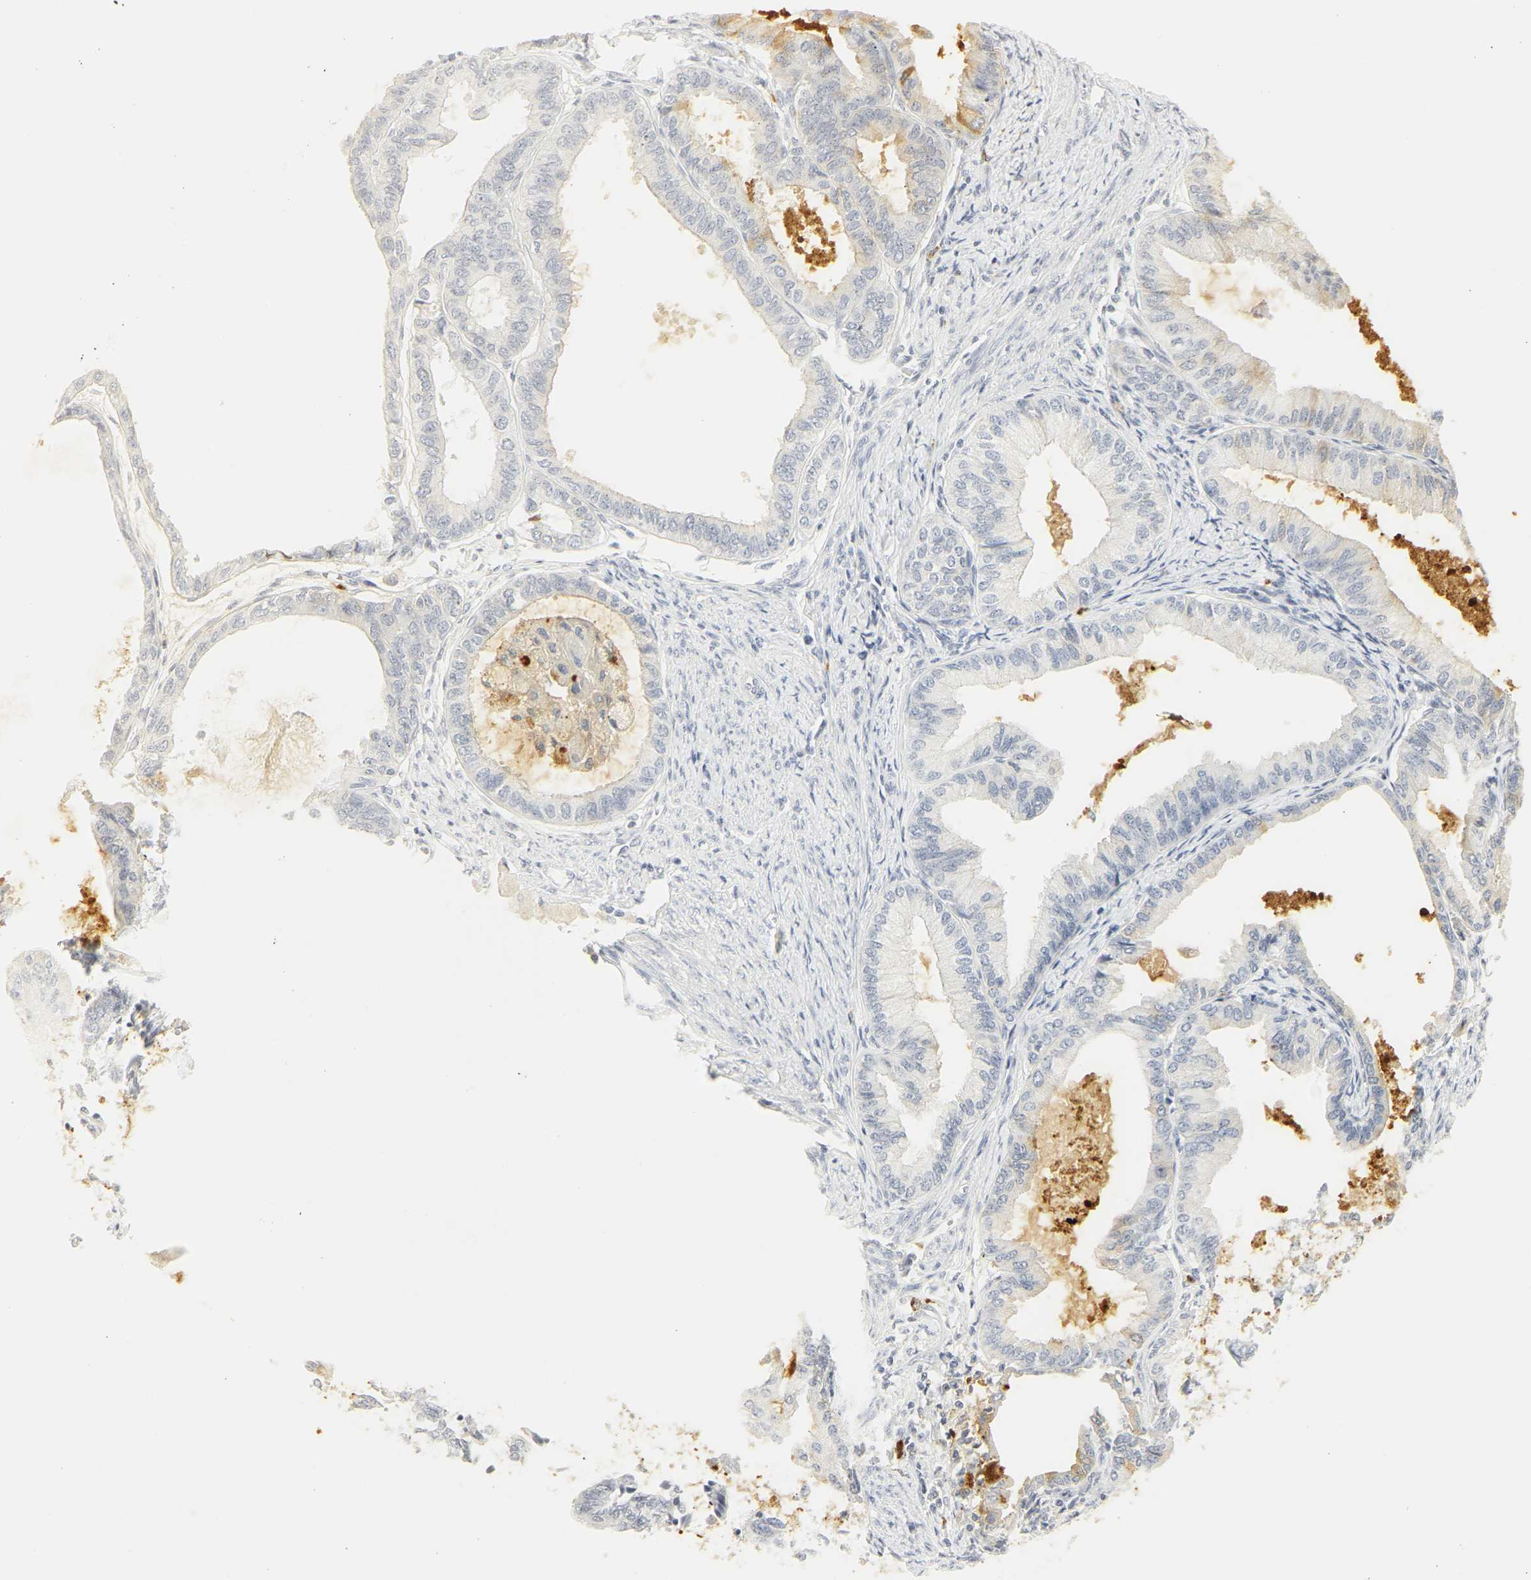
{"staining": {"intensity": "moderate", "quantity": "<25%", "location": "cytoplasmic/membranous"}, "tissue": "endometrial cancer", "cell_type": "Tumor cells", "image_type": "cancer", "snomed": [{"axis": "morphology", "description": "Adenocarcinoma, NOS"}, {"axis": "topography", "description": "Endometrium"}], "caption": "A brown stain highlights moderate cytoplasmic/membranous expression of a protein in endometrial cancer tumor cells.", "gene": "MPO", "patient": {"sex": "female", "age": 86}}